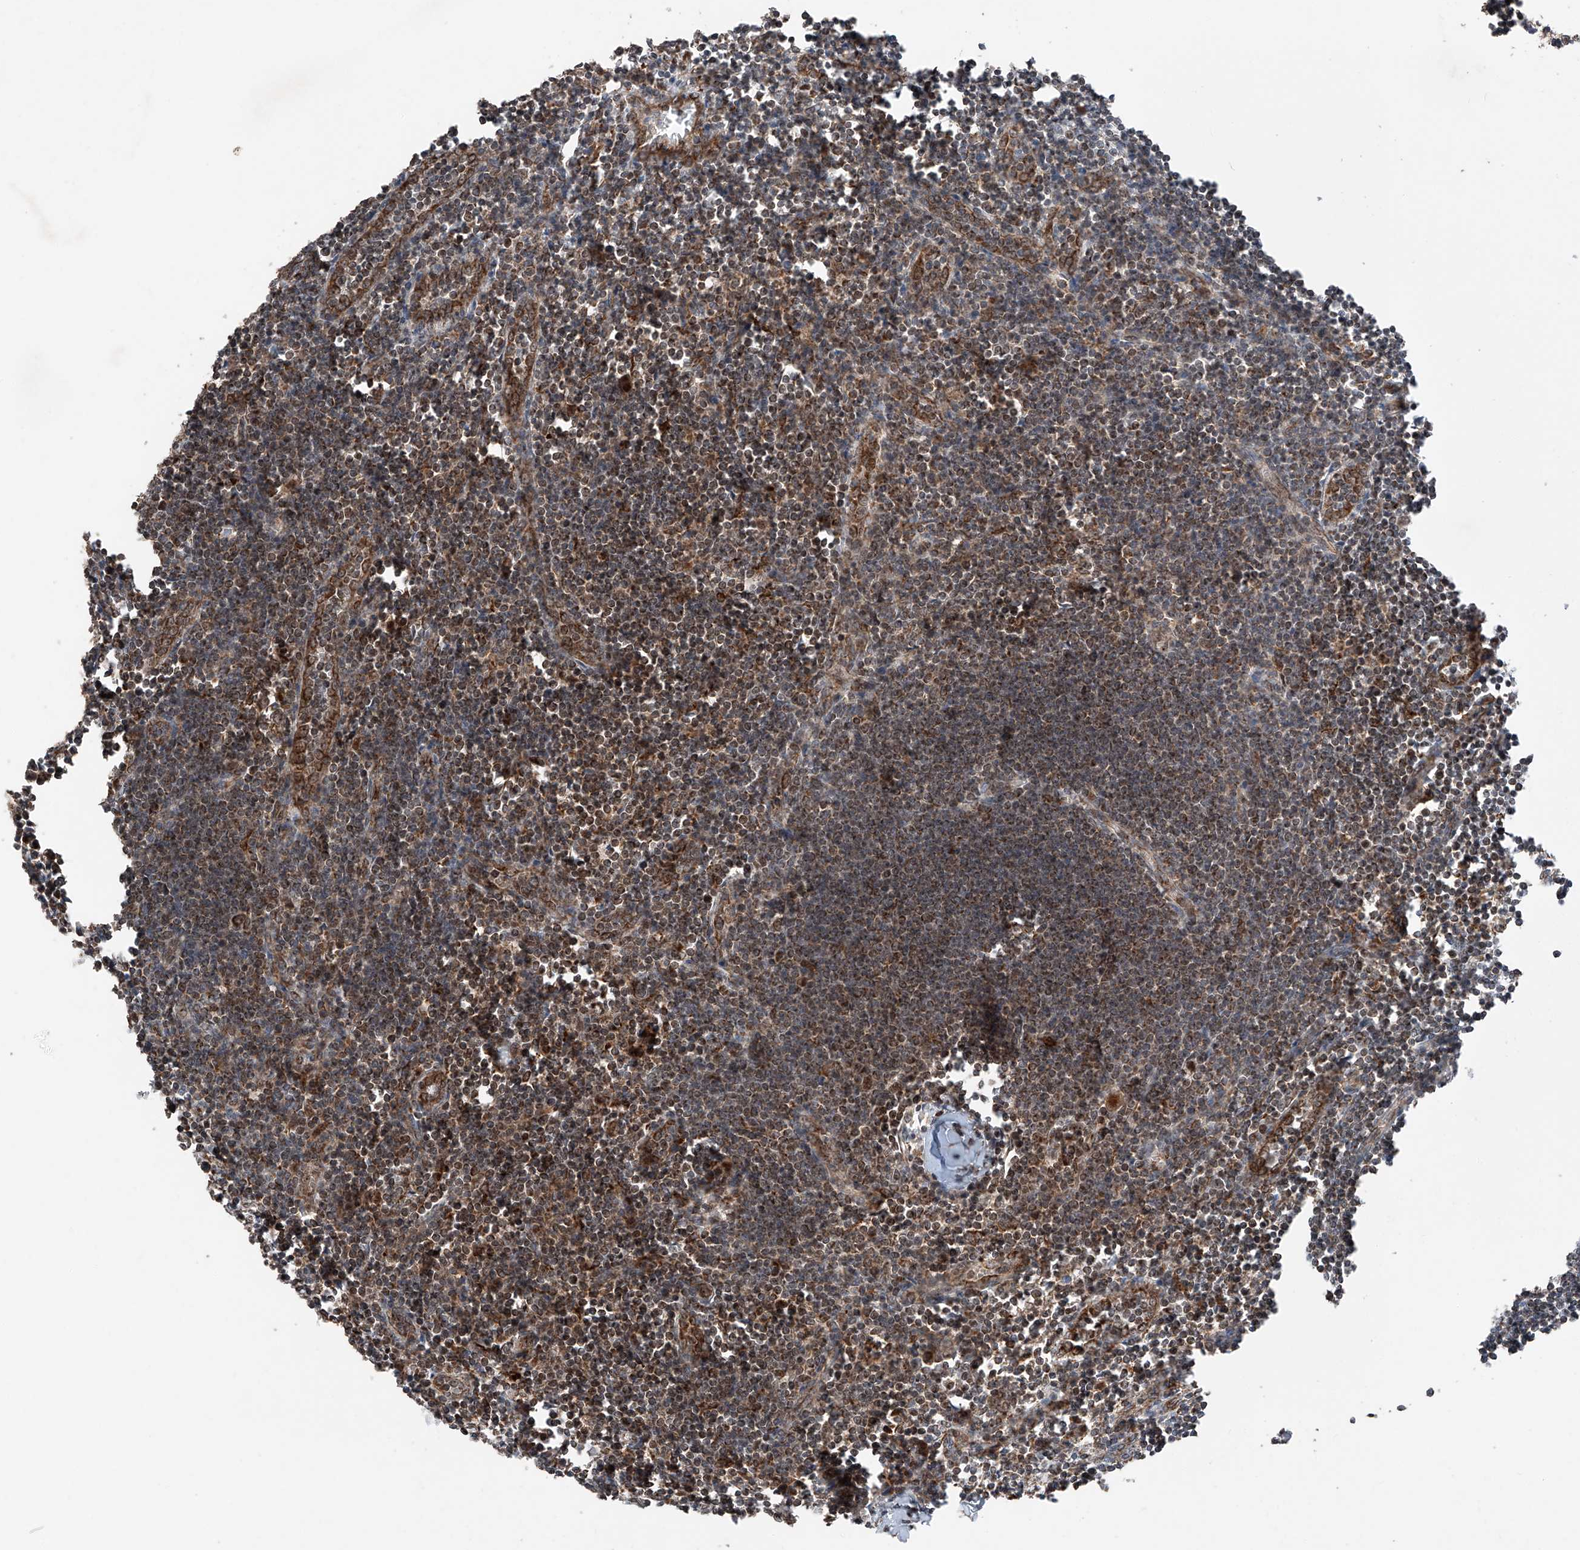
{"staining": {"intensity": "strong", "quantity": ">75%", "location": "cytoplasmic/membranous"}, "tissue": "lymph node", "cell_type": "Germinal center cells", "image_type": "normal", "snomed": [{"axis": "morphology", "description": "Normal tissue, NOS"}, {"axis": "morphology", "description": "Malignant melanoma, Metastatic site"}, {"axis": "topography", "description": "Lymph node"}], "caption": "Immunohistochemical staining of unremarkable lymph node demonstrates strong cytoplasmic/membranous protein expression in about >75% of germinal center cells. The staining is performed using DAB brown chromogen to label protein expression. The nuclei are counter-stained blue using hematoxylin.", "gene": "ZSCAN29", "patient": {"sex": "male", "age": 41}}